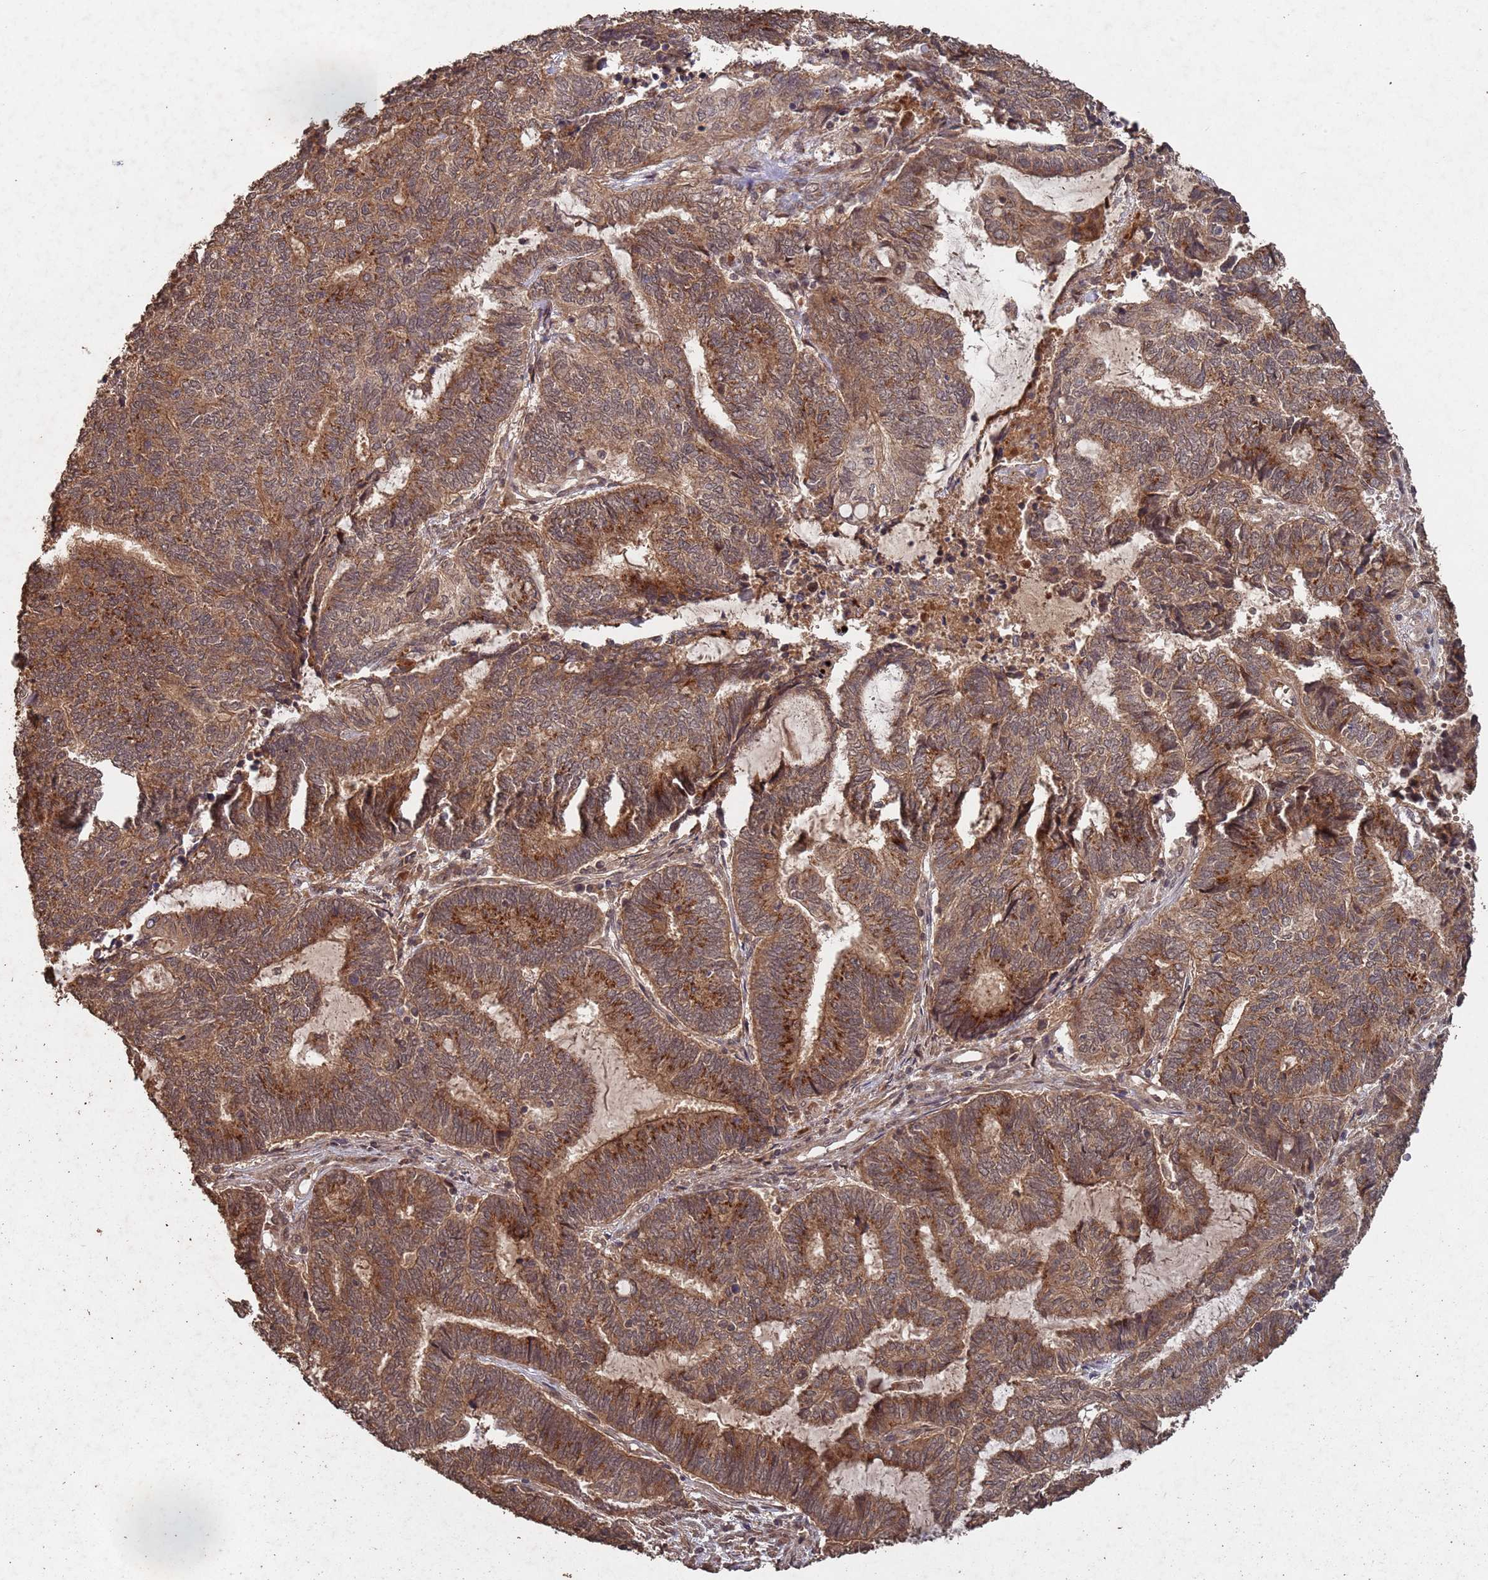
{"staining": {"intensity": "moderate", "quantity": ">75%", "location": "cytoplasmic/membranous,nuclear"}, "tissue": "endometrial cancer", "cell_type": "Tumor cells", "image_type": "cancer", "snomed": [{"axis": "morphology", "description": "Adenocarcinoma, NOS"}, {"axis": "topography", "description": "Uterus"}, {"axis": "topography", "description": "Endometrium"}], "caption": "This image displays adenocarcinoma (endometrial) stained with IHC to label a protein in brown. The cytoplasmic/membranous and nuclear of tumor cells show moderate positivity for the protein. Nuclei are counter-stained blue.", "gene": "FRAT1", "patient": {"sex": "female", "age": 70}}